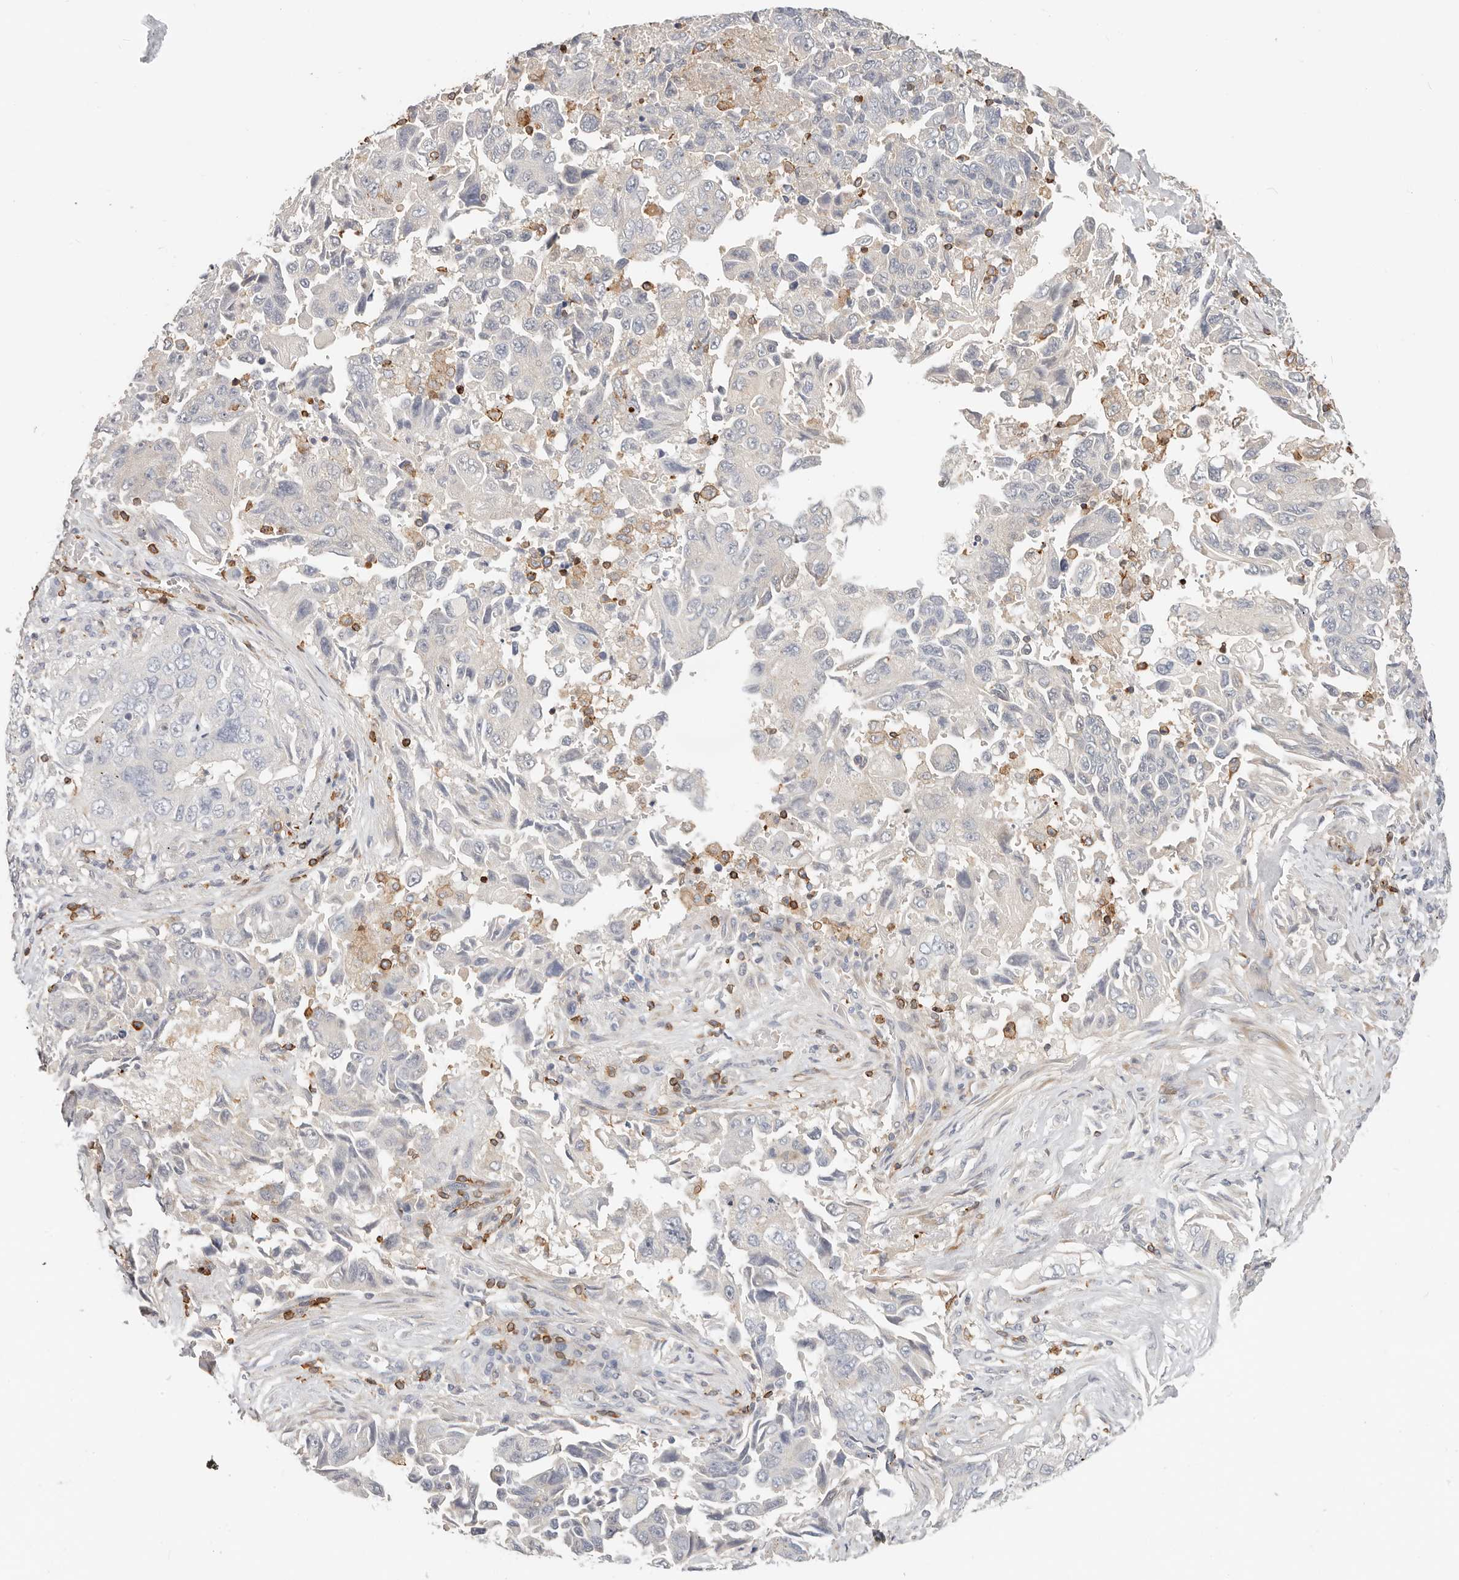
{"staining": {"intensity": "negative", "quantity": "none", "location": "none"}, "tissue": "lung cancer", "cell_type": "Tumor cells", "image_type": "cancer", "snomed": [{"axis": "morphology", "description": "Adenocarcinoma, NOS"}, {"axis": "topography", "description": "Lung"}], "caption": "DAB immunohistochemical staining of lung cancer (adenocarcinoma) demonstrates no significant expression in tumor cells. The staining was performed using DAB (3,3'-diaminobenzidine) to visualize the protein expression in brown, while the nuclei were stained in blue with hematoxylin (Magnification: 20x).", "gene": "TMEM63B", "patient": {"sex": "female", "age": 51}}